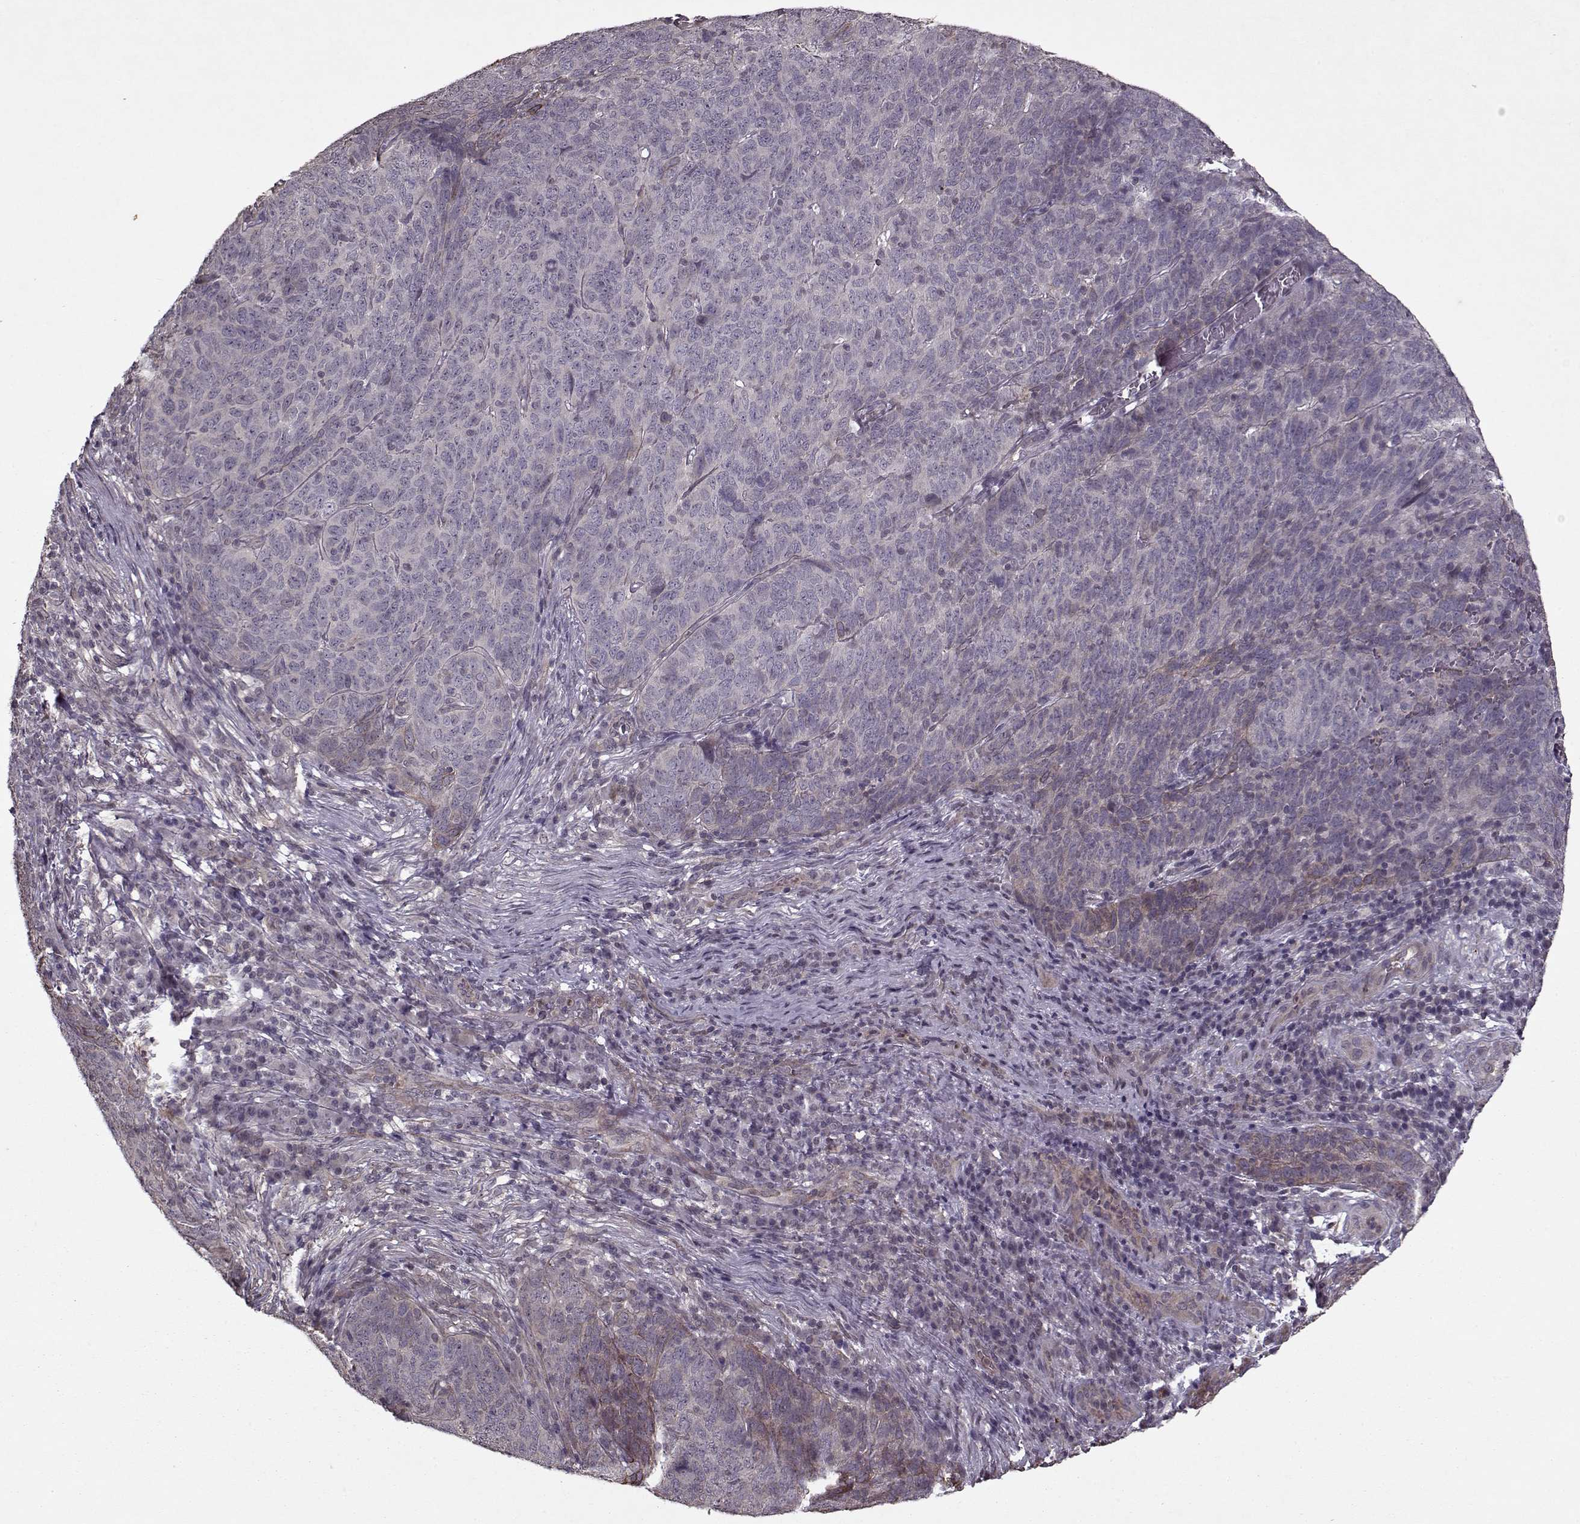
{"staining": {"intensity": "weak", "quantity": "<25%", "location": "cytoplasmic/membranous"}, "tissue": "skin cancer", "cell_type": "Tumor cells", "image_type": "cancer", "snomed": [{"axis": "morphology", "description": "Squamous cell carcinoma, NOS"}, {"axis": "topography", "description": "Skin"}, {"axis": "topography", "description": "Anal"}], "caption": "Human skin squamous cell carcinoma stained for a protein using immunohistochemistry shows no expression in tumor cells.", "gene": "KRT9", "patient": {"sex": "female", "age": 51}}